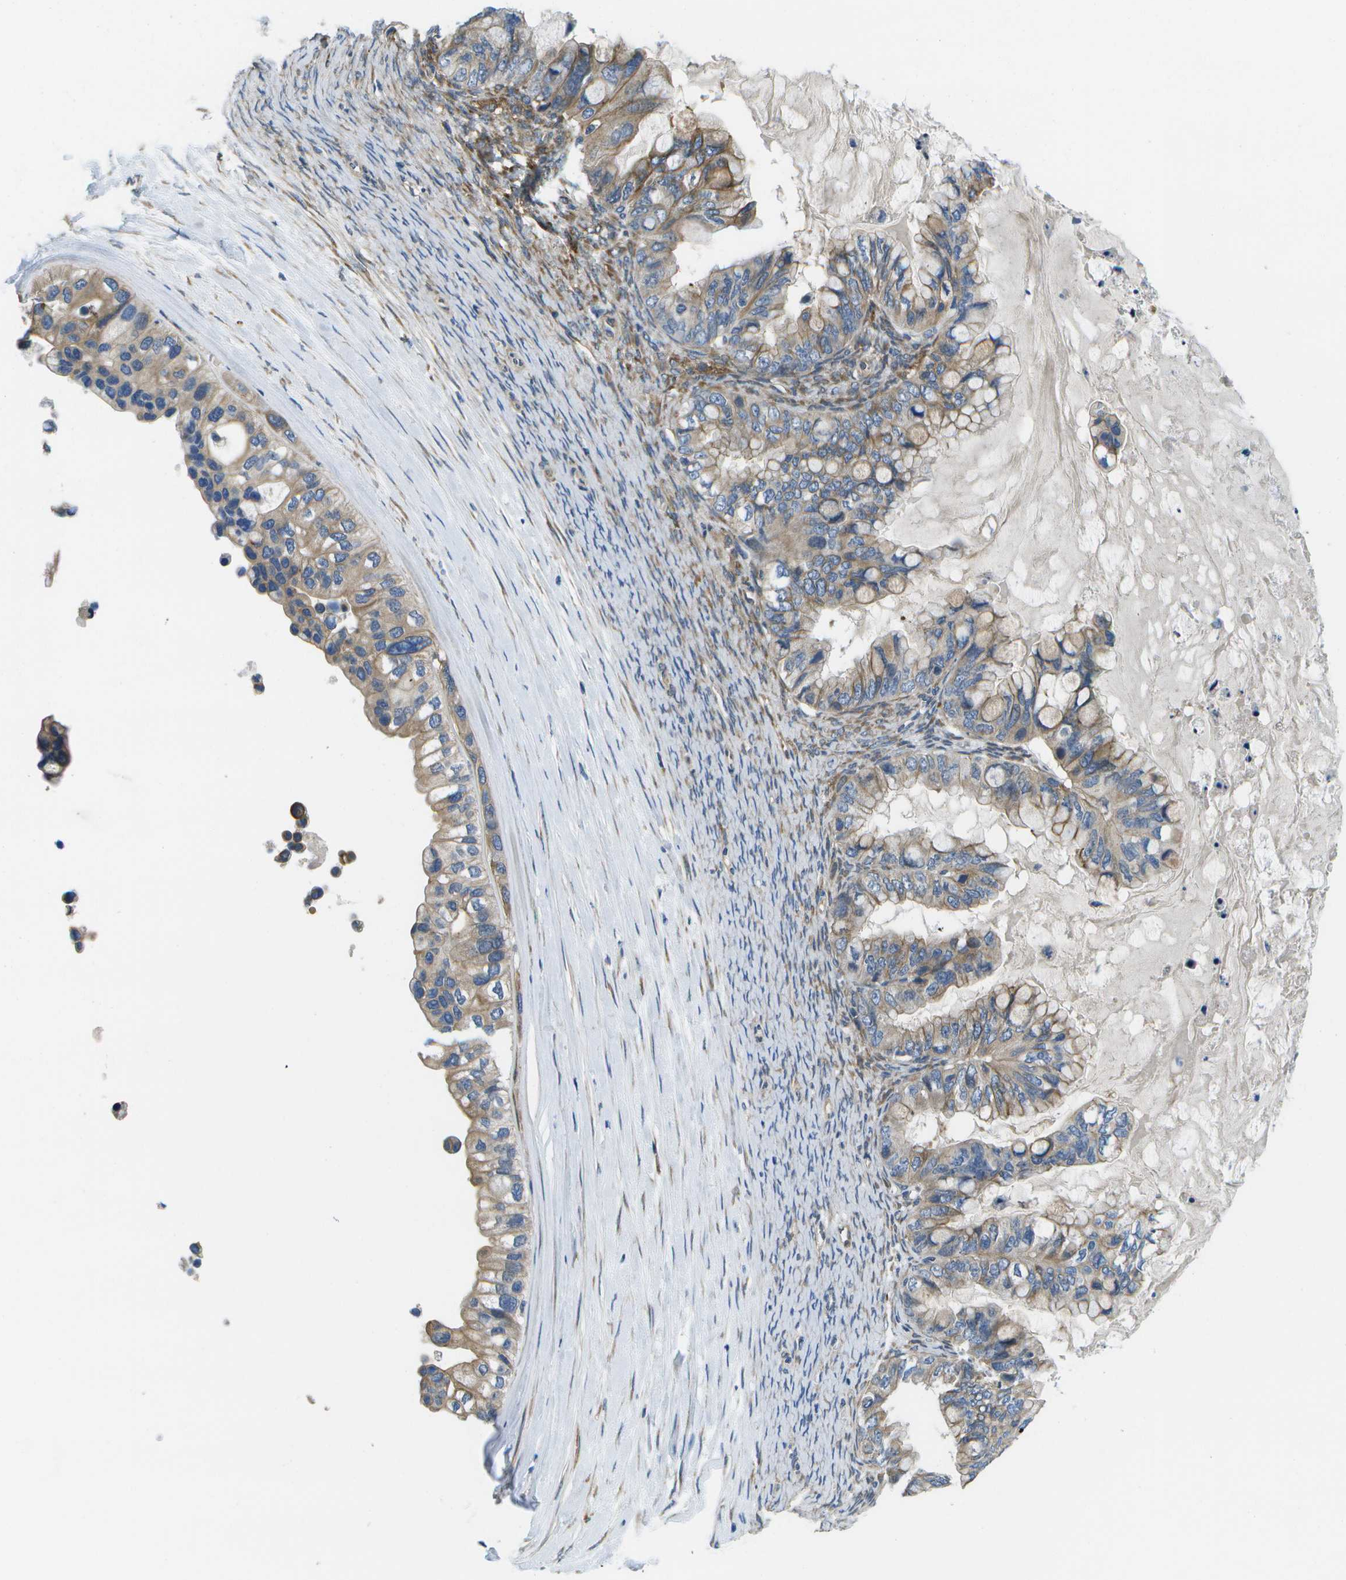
{"staining": {"intensity": "weak", "quantity": ">75%", "location": "cytoplasmic/membranous"}, "tissue": "ovarian cancer", "cell_type": "Tumor cells", "image_type": "cancer", "snomed": [{"axis": "morphology", "description": "Cystadenocarcinoma, mucinous, NOS"}, {"axis": "topography", "description": "Ovary"}], "caption": "The histopathology image reveals immunohistochemical staining of ovarian cancer (mucinous cystadenocarcinoma). There is weak cytoplasmic/membranous expression is seen in about >75% of tumor cells. (Stains: DAB in brown, nuclei in blue, Microscopy: brightfield microscopy at high magnification).", "gene": "P3H1", "patient": {"sex": "female", "age": 80}}